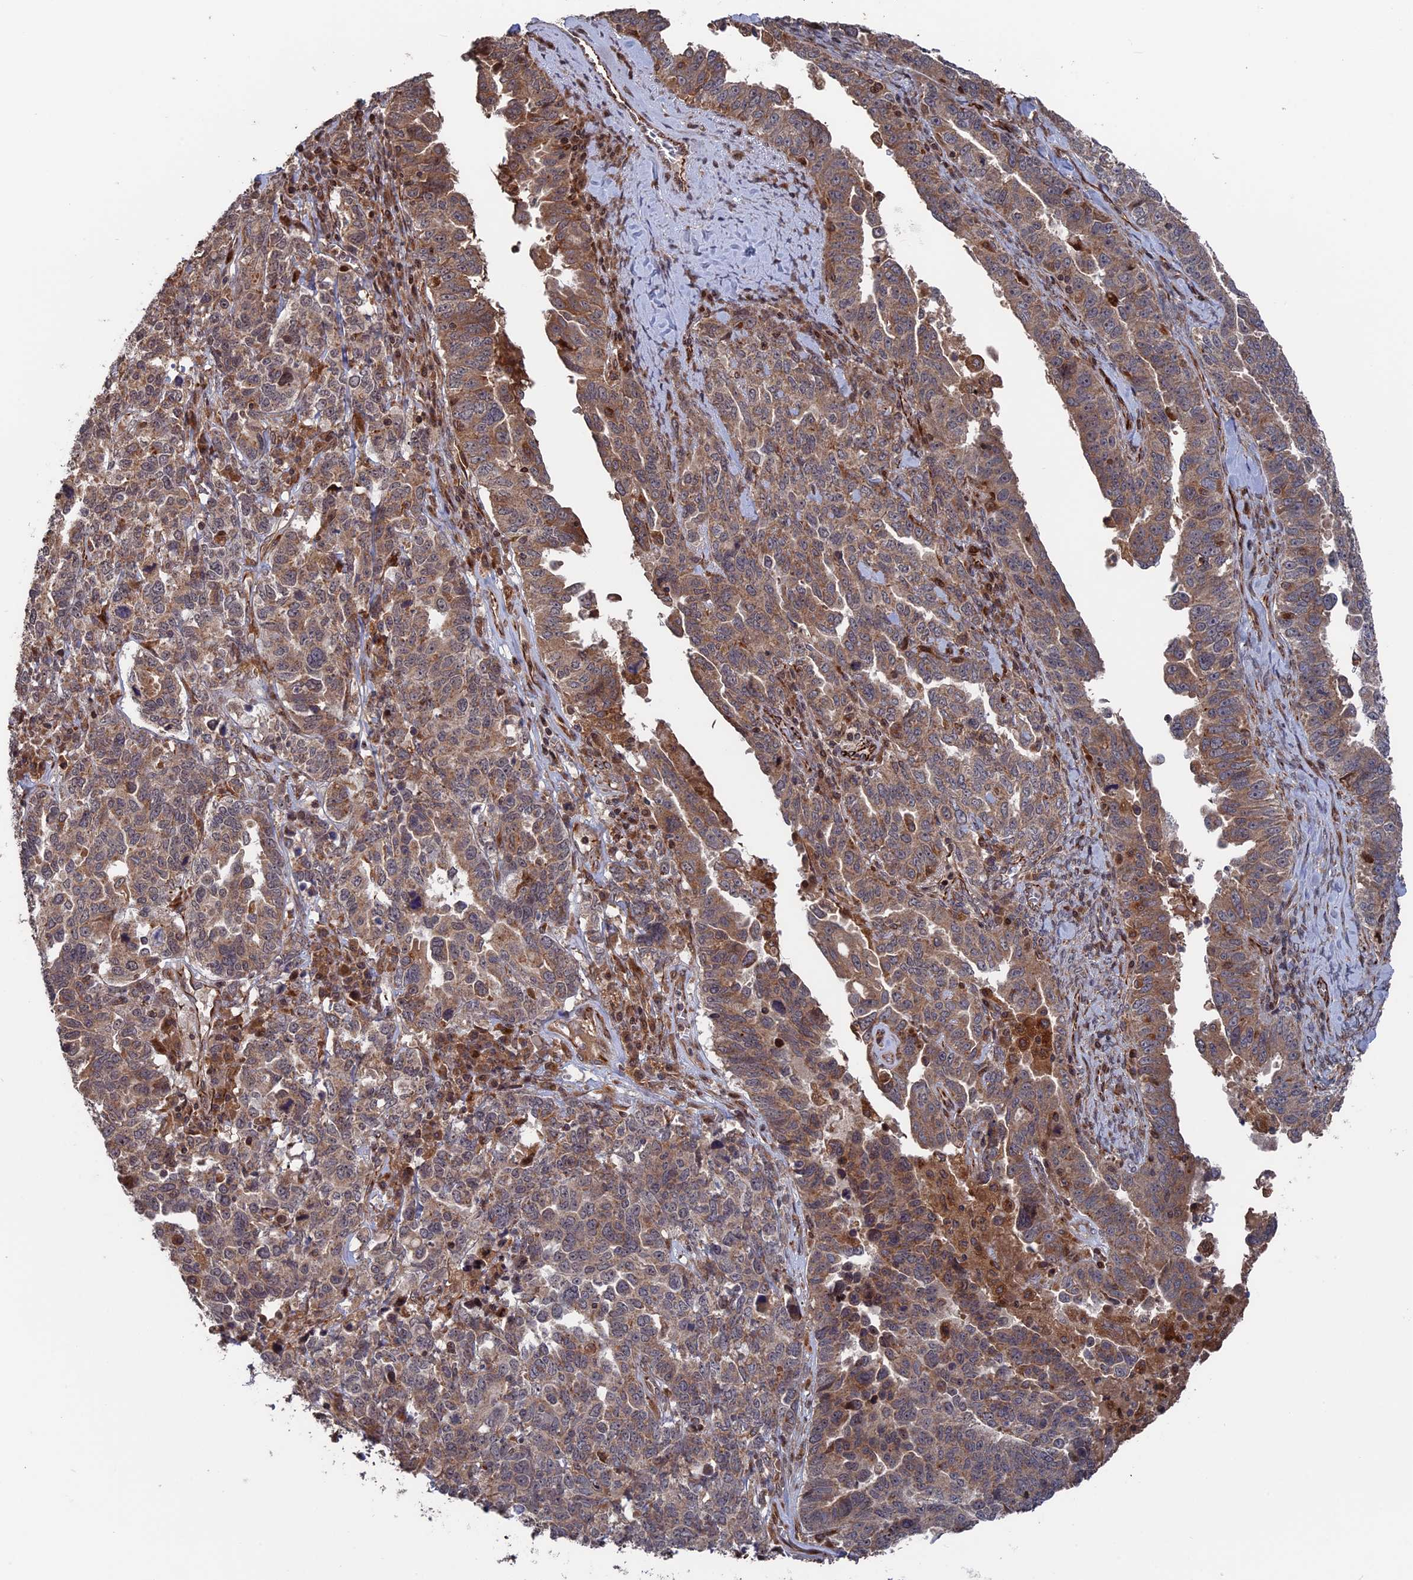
{"staining": {"intensity": "moderate", "quantity": ">75%", "location": "cytoplasmic/membranous"}, "tissue": "ovarian cancer", "cell_type": "Tumor cells", "image_type": "cancer", "snomed": [{"axis": "morphology", "description": "Carcinoma, endometroid"}, {"axis": "topography", "description": "Ovary"}], "caption": "Immunohistochemical staining of ovarian cancer shows moderate cytoplasmic/membranous protein positivity in approximately >75% of tumor cells.", "gene": "PLA2G15", "patient": {"sex": "female", "age": 62}}